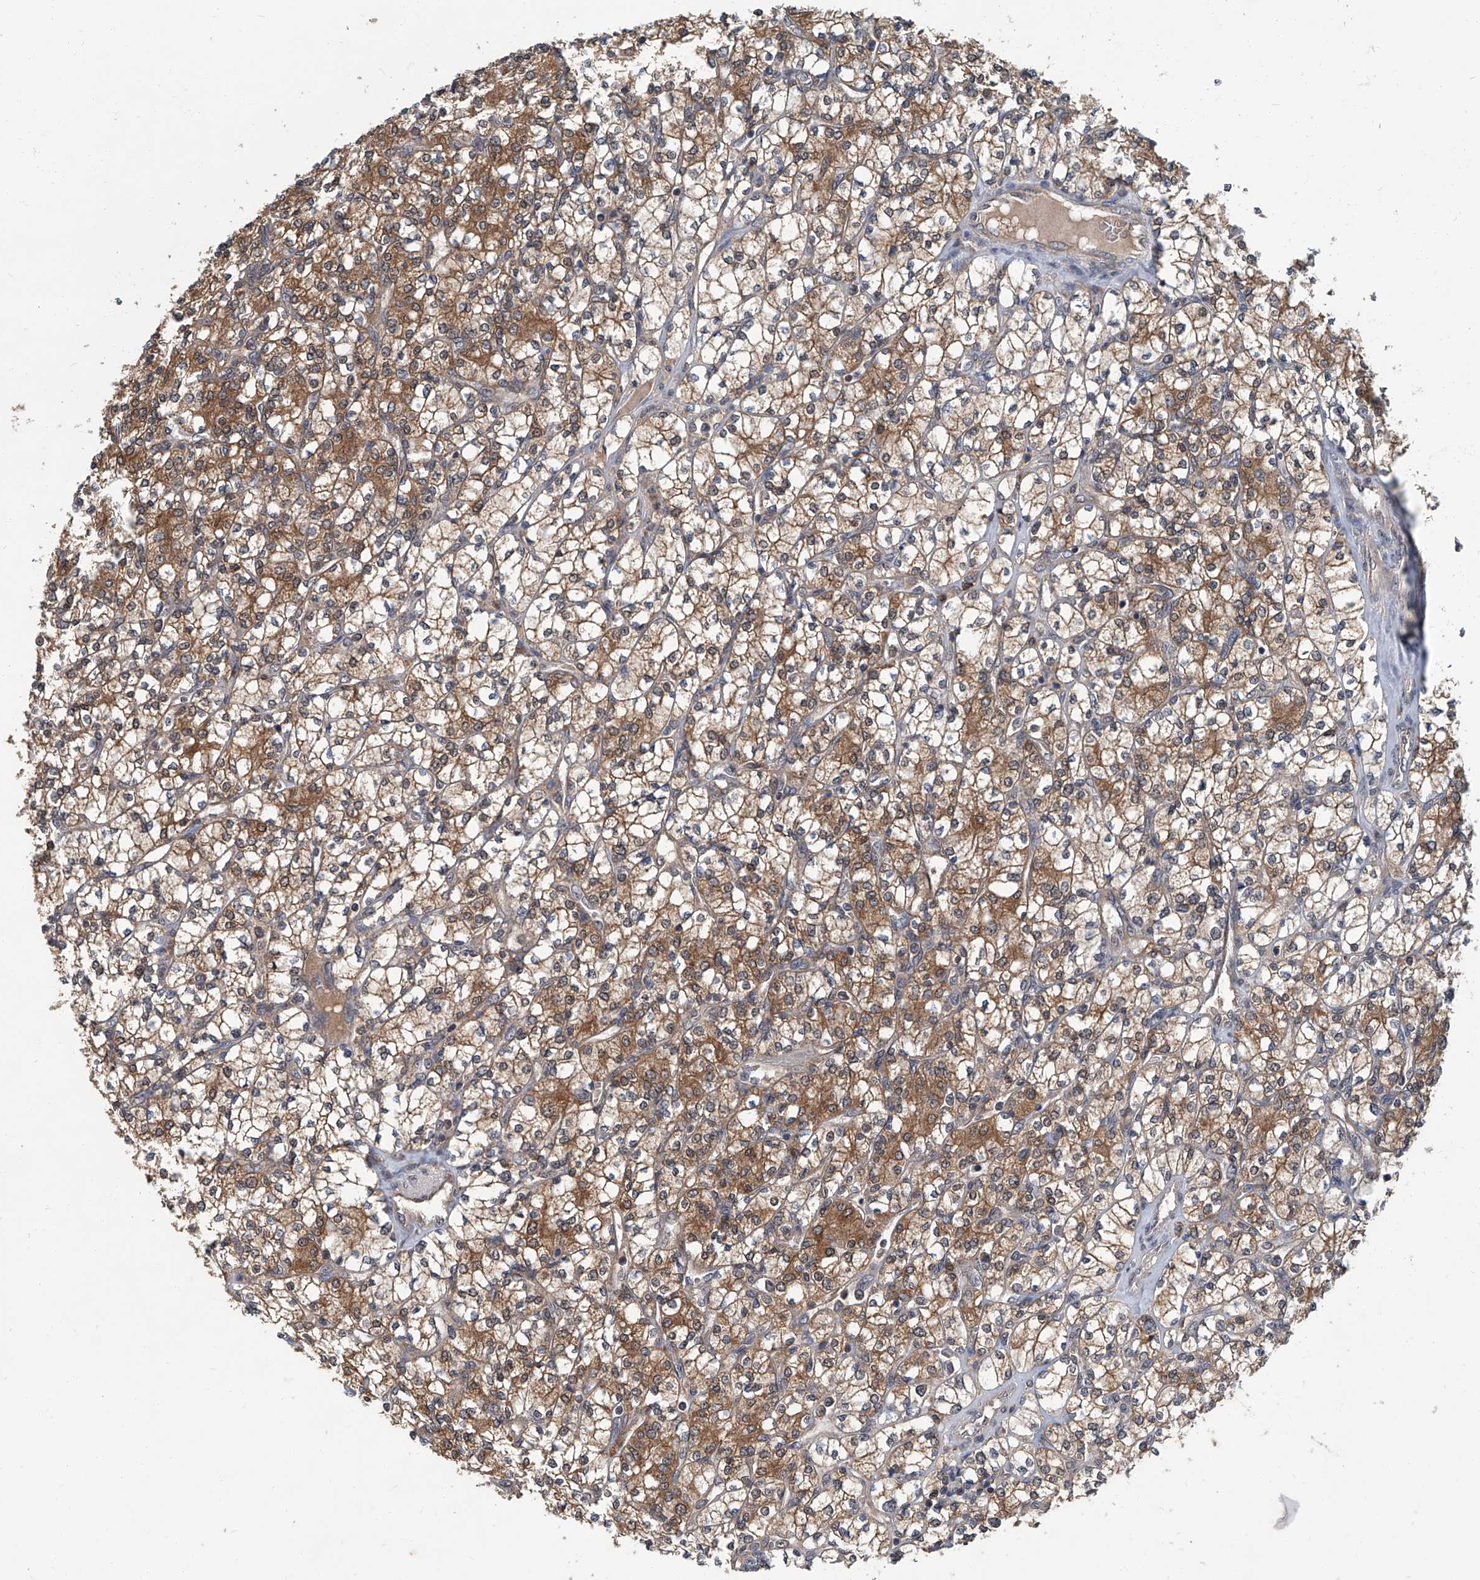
{"staining": {"intensity": "moderate", "quantity": ">75%", "location": "cytoplasmic/membranous"}, "tissue": "renal cancer", "cell_type": "Tumor cells", "image_type": "cancer", "snomed": [{"axis": "morphology", "description": "Adenocarcinoma, NOS"}, {"axis": "topography", "description": "Kidney"}], "caption": "Renal cancer stained with a protein marker demonstrates moderate staining in tumor cells.", "gene": "CLK1", "patient": {"sex": "male", "age": 77}}